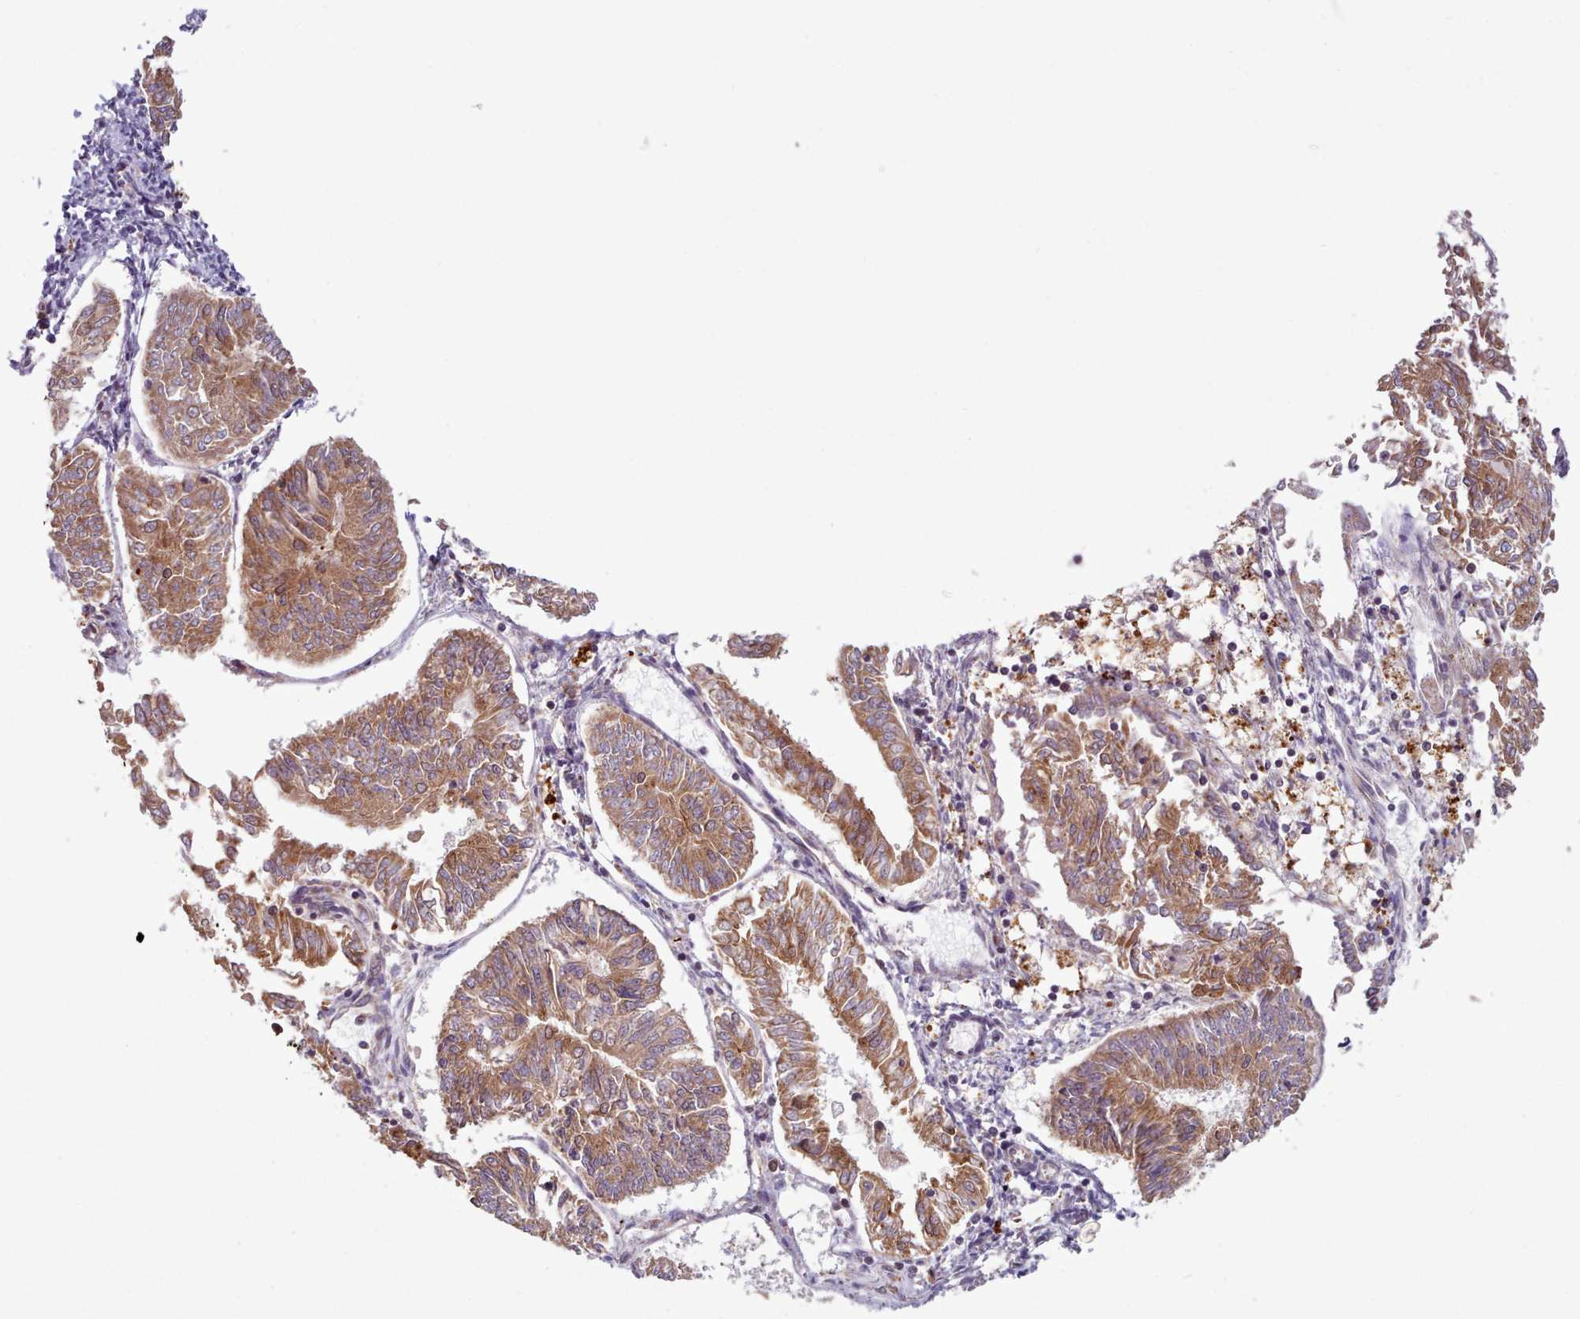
{"staining": {"intensity": "moderate", "quantity": ">75%", "location": "cytoplasmic/membranous"}, "tissue": "endometrial cancer", "cell_type": "Tumor cells", "image_type": "cancer", "snomed": [{"axis": "morphology", "description": "Adenocarcinoma, NOS"}, {"axis": "topography", "description": "Endometrium"}], "caption": "A brown stain labels moderate cytoplasmic/membranous staining of a protein in human endometrial adenocarcinoma tumor cells.", "gene": "CRYBG1", "patient": {"sex": "female", "age": 58}}